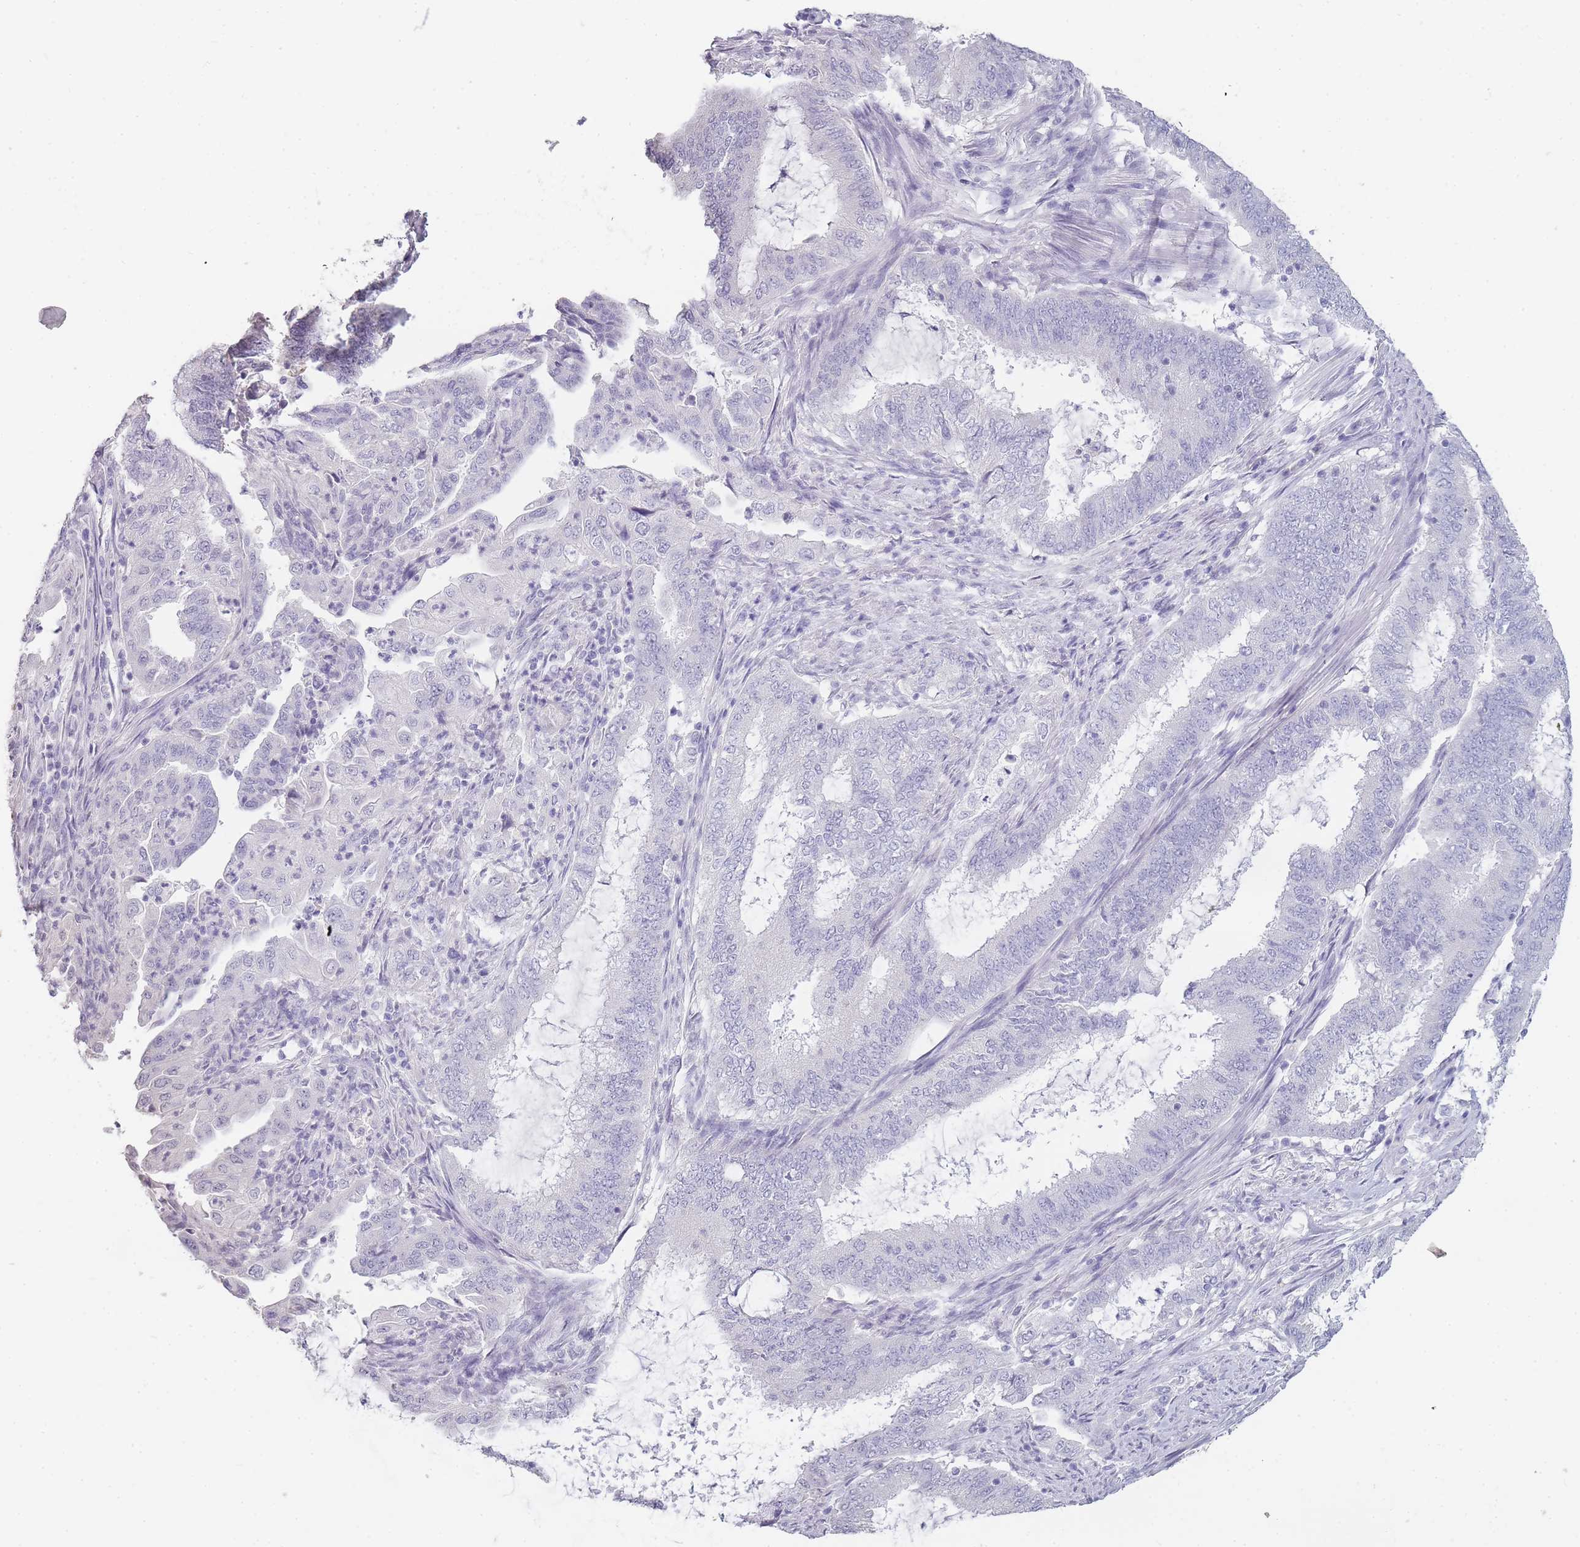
{"staining": {"intensity": "negative", "quantity": "none", "location": "none"}, "tissue": "endometrial cancer", "cell_type": "Tumor cells", "image_type": "cancer", "snomed": [{"axis": "morphology", "description": "Adenocarcinoma, NOS"}, {"axis": "topography", "description": "Endometrium"}], "caption": "An IHC histopathology image of endometrial adenocarcinoma is shown. There is no staining in tumor cells of endometrial adenocarcinoma.", "gene": "INS", "patient": {"sex": "female", "age": 51}}